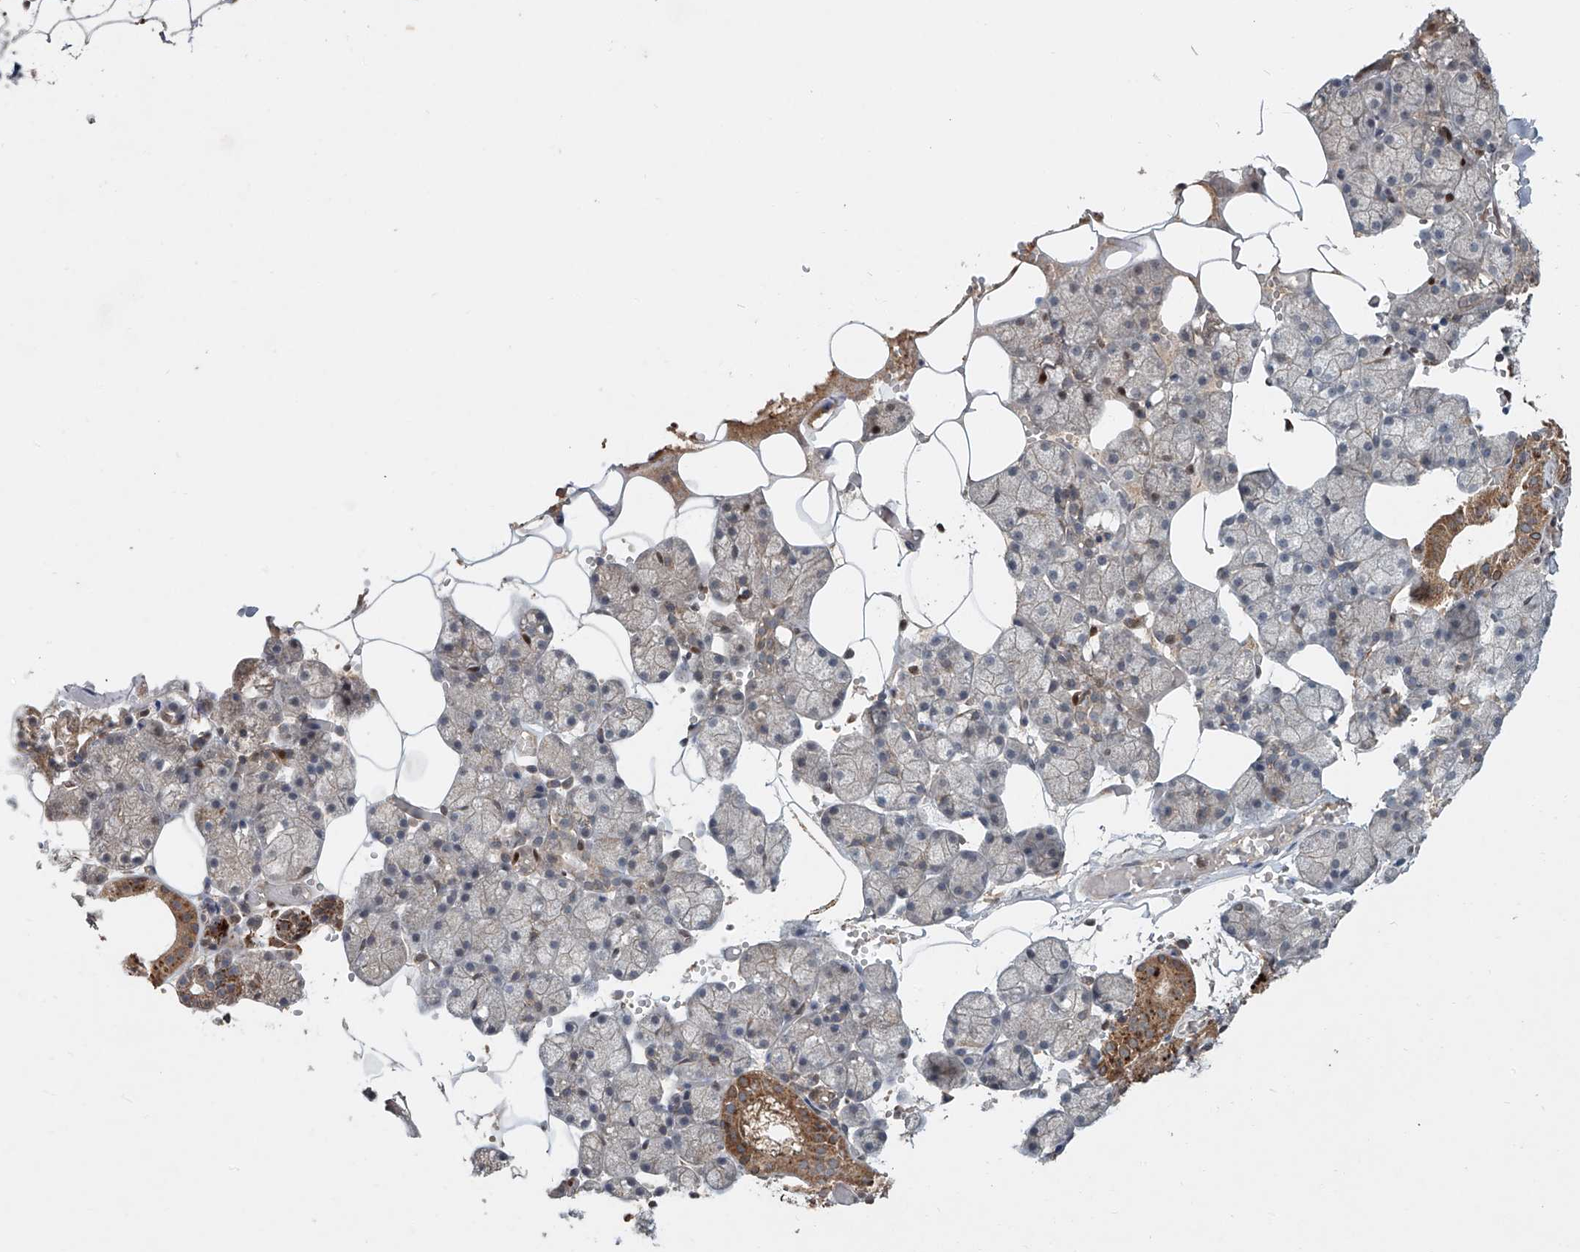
{"staining": {"intensity": "moderate", "quantity": "25%-75%", "location": "cytoplasmic/membranous"}, "tissue": "salivary gland", "cell_type": "Glandular cells", "image_type": "normal", "snomed": [{"axis": "morphology", "description": "Normal tissue, NOS"}, {"axis": "topography", "description": "Salivary gland"}], "caption": "DAB (3,3'-diaminobenzidine) immunohistochemical staining of unremarkable human salivary gland reveals moderate cytoplasmic/membranous protein expression in approximately 25%-75% of glandular cells. The staining was performed using DAB (3,3'-diaminobenzidine), with brown indicating positive protein expression. Nuclei are stained blue with hematoxylin.", "gene": "IER5", "patient": {"sex": "male", "age": 62}}